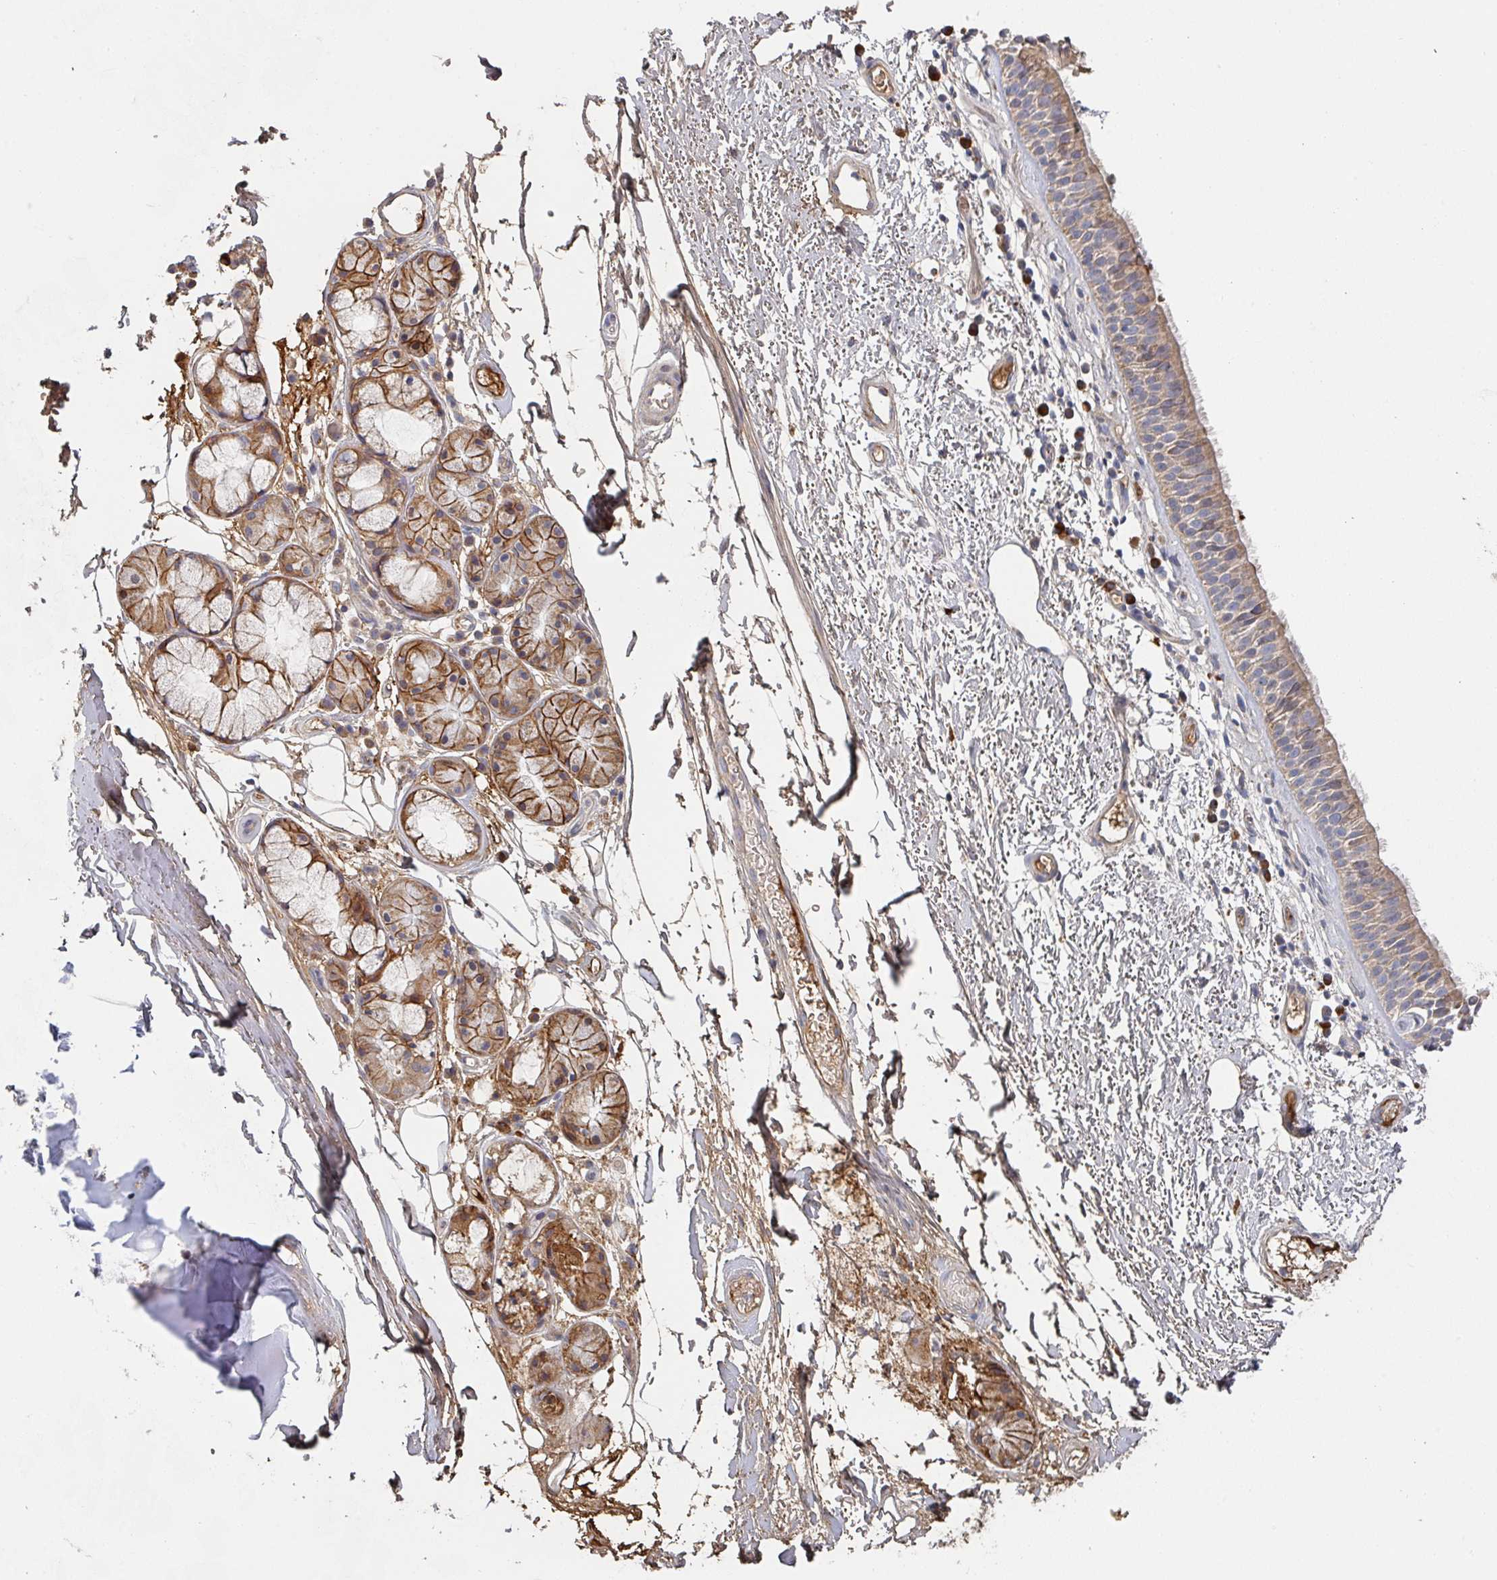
{"staining": {"intensity": "weak", "quantity": "25%-75%", "location": "cytoplasmic/membranous"}, "tissue": "nasopharynx", "cell_type": "Respiratory epithelial cells", "image_type": "normal", "snomed": [{"axis": "morphology", "description": "Normal tissue, NOS"}, {"axis": "topography", "description": "Cartilage tissue"}, {"axis": "topography", "description": "Nasopharynx"}], "caption": "An immunohistochemistry (IHC) photomicrograph of unremarkable tissue is shown. Protein staining in brown shows weak cytoplasmic/membranous positivity in nasopharynx within respiratory epithelial cells.", "gene": "ENSG00000249773", "patient": {"sex": "male", "age": 56}}